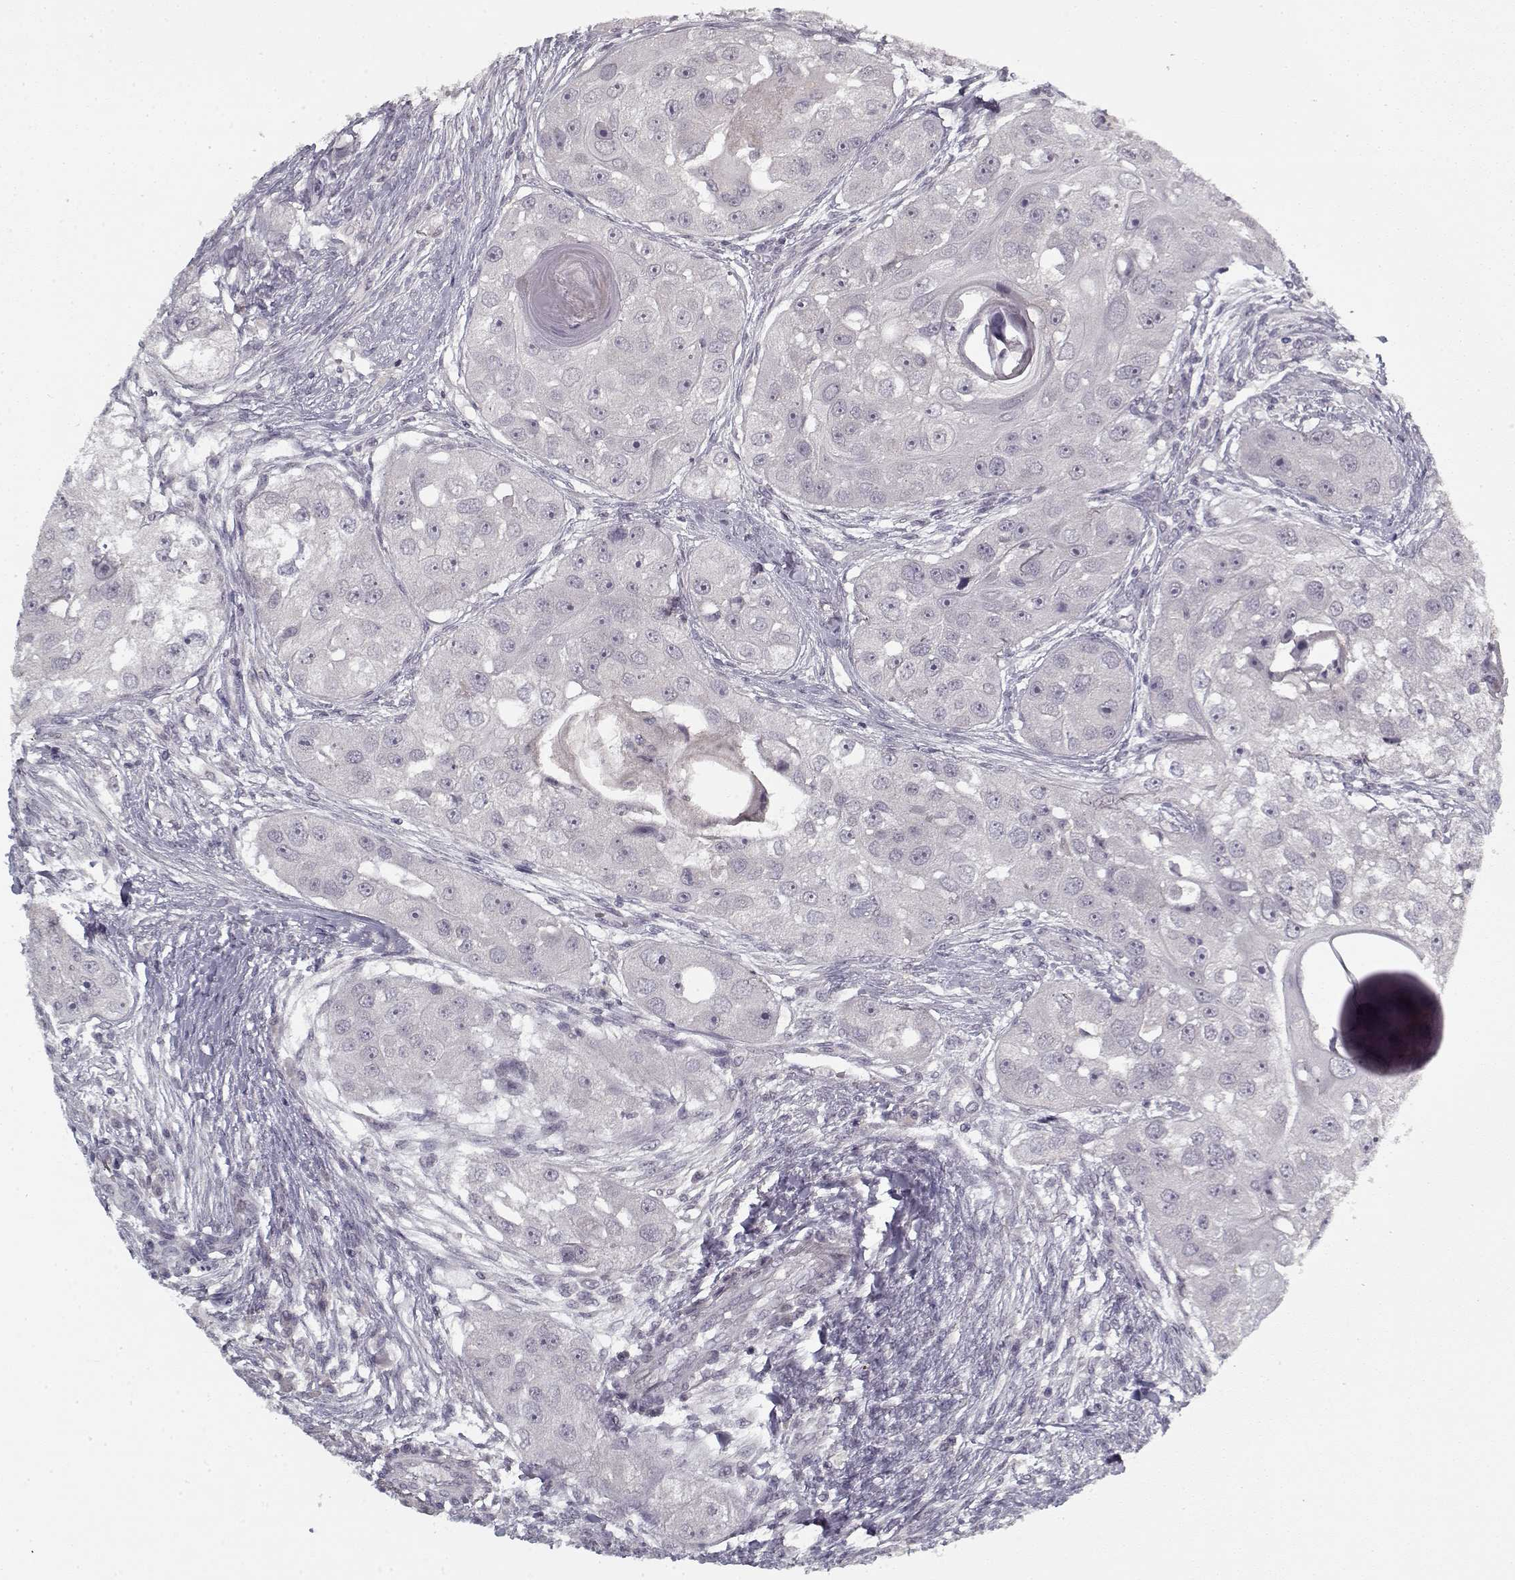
{"staining": {"intensity": "negative", "quantity": "none", "location": "none"}, "tissue": "head and neck cancer", "cell_type": "Tumor cells", "image_type": "cancer", "snomed": [{"axis": "morphology", "description": "Squamous cell carcinoma, NOS"}, {"axis": "topography", "description": "Head-Neck"}], "caption": "Human squamous cell carcinoma (head and neck) stained for a protein using immunohistochemistry (IHC) demonstrates no expression in tumor cells.", "gene": "LAMA2", "patient": {"sex": "male", "age": 51}}